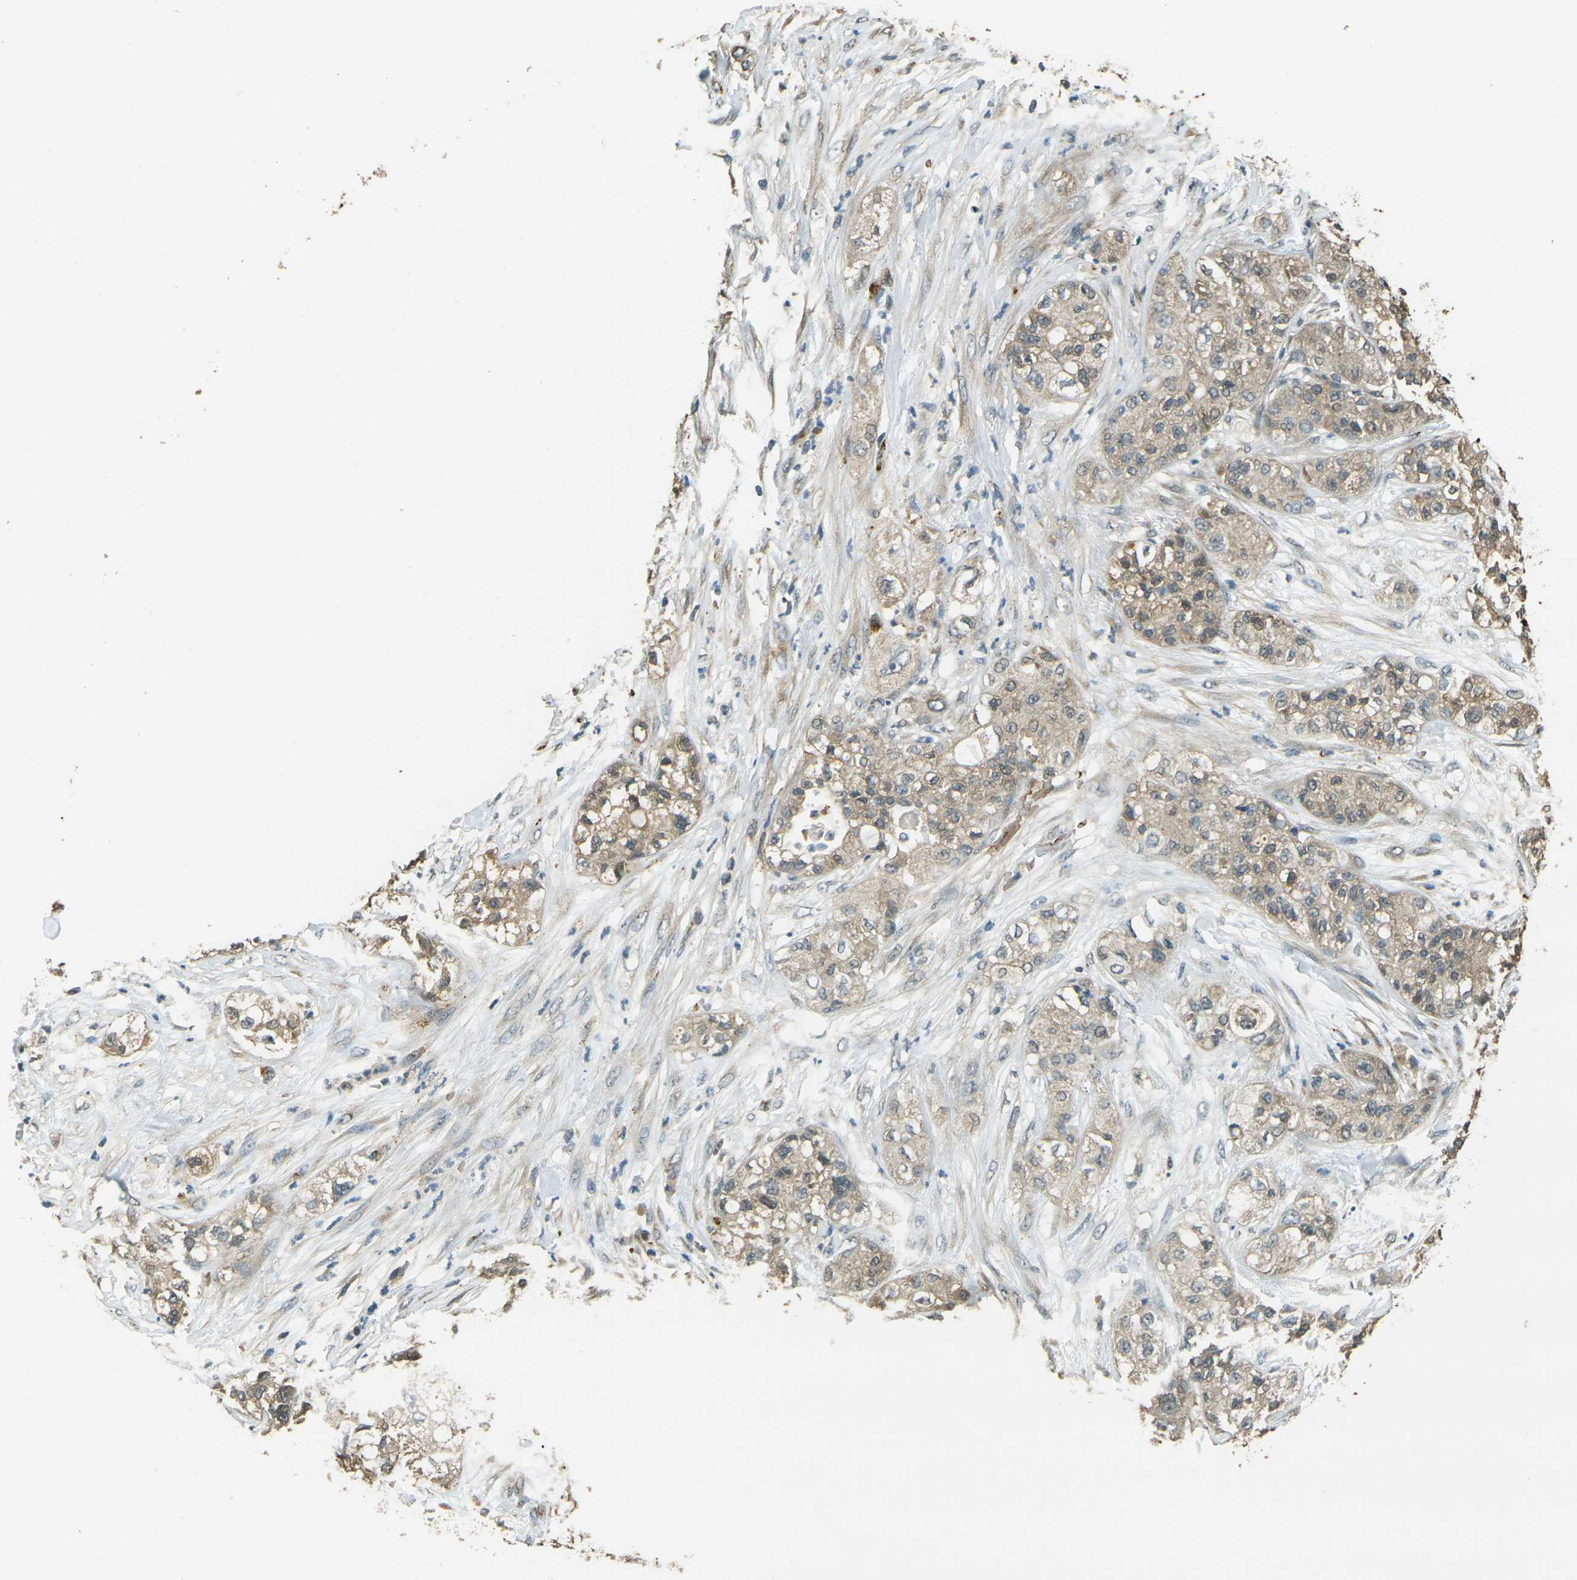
{"staining": {"intensity": "weak", "quantity": ">75%", "location": "cytoplasmic/membranous"}, "tissue": "pancreatic cancer", "cell_type": "Tumor cells", "image_type": "cancer", "snomed": [{"axis": "morphology", "description": "Adenocarcinoma, NOS"}, {"axis": "topography", "description": "Pancreas"}], "caption": "High-magnification brightfield microscopy of pancreatic cancer stained with DAB (3,3'-diaminobenzidine) (brown) and counterstained with hematoxylin (blue). tumor cells exhibit weak cytoplasmic/membranous positivity is seen in approximately>75% of cells. Immunohistochemistry (ihc) stains the protein of interest in brown and the nuclei are stained blue.", "gene": "TOR1A", "patient": {"sex": "female", "age": 78}}